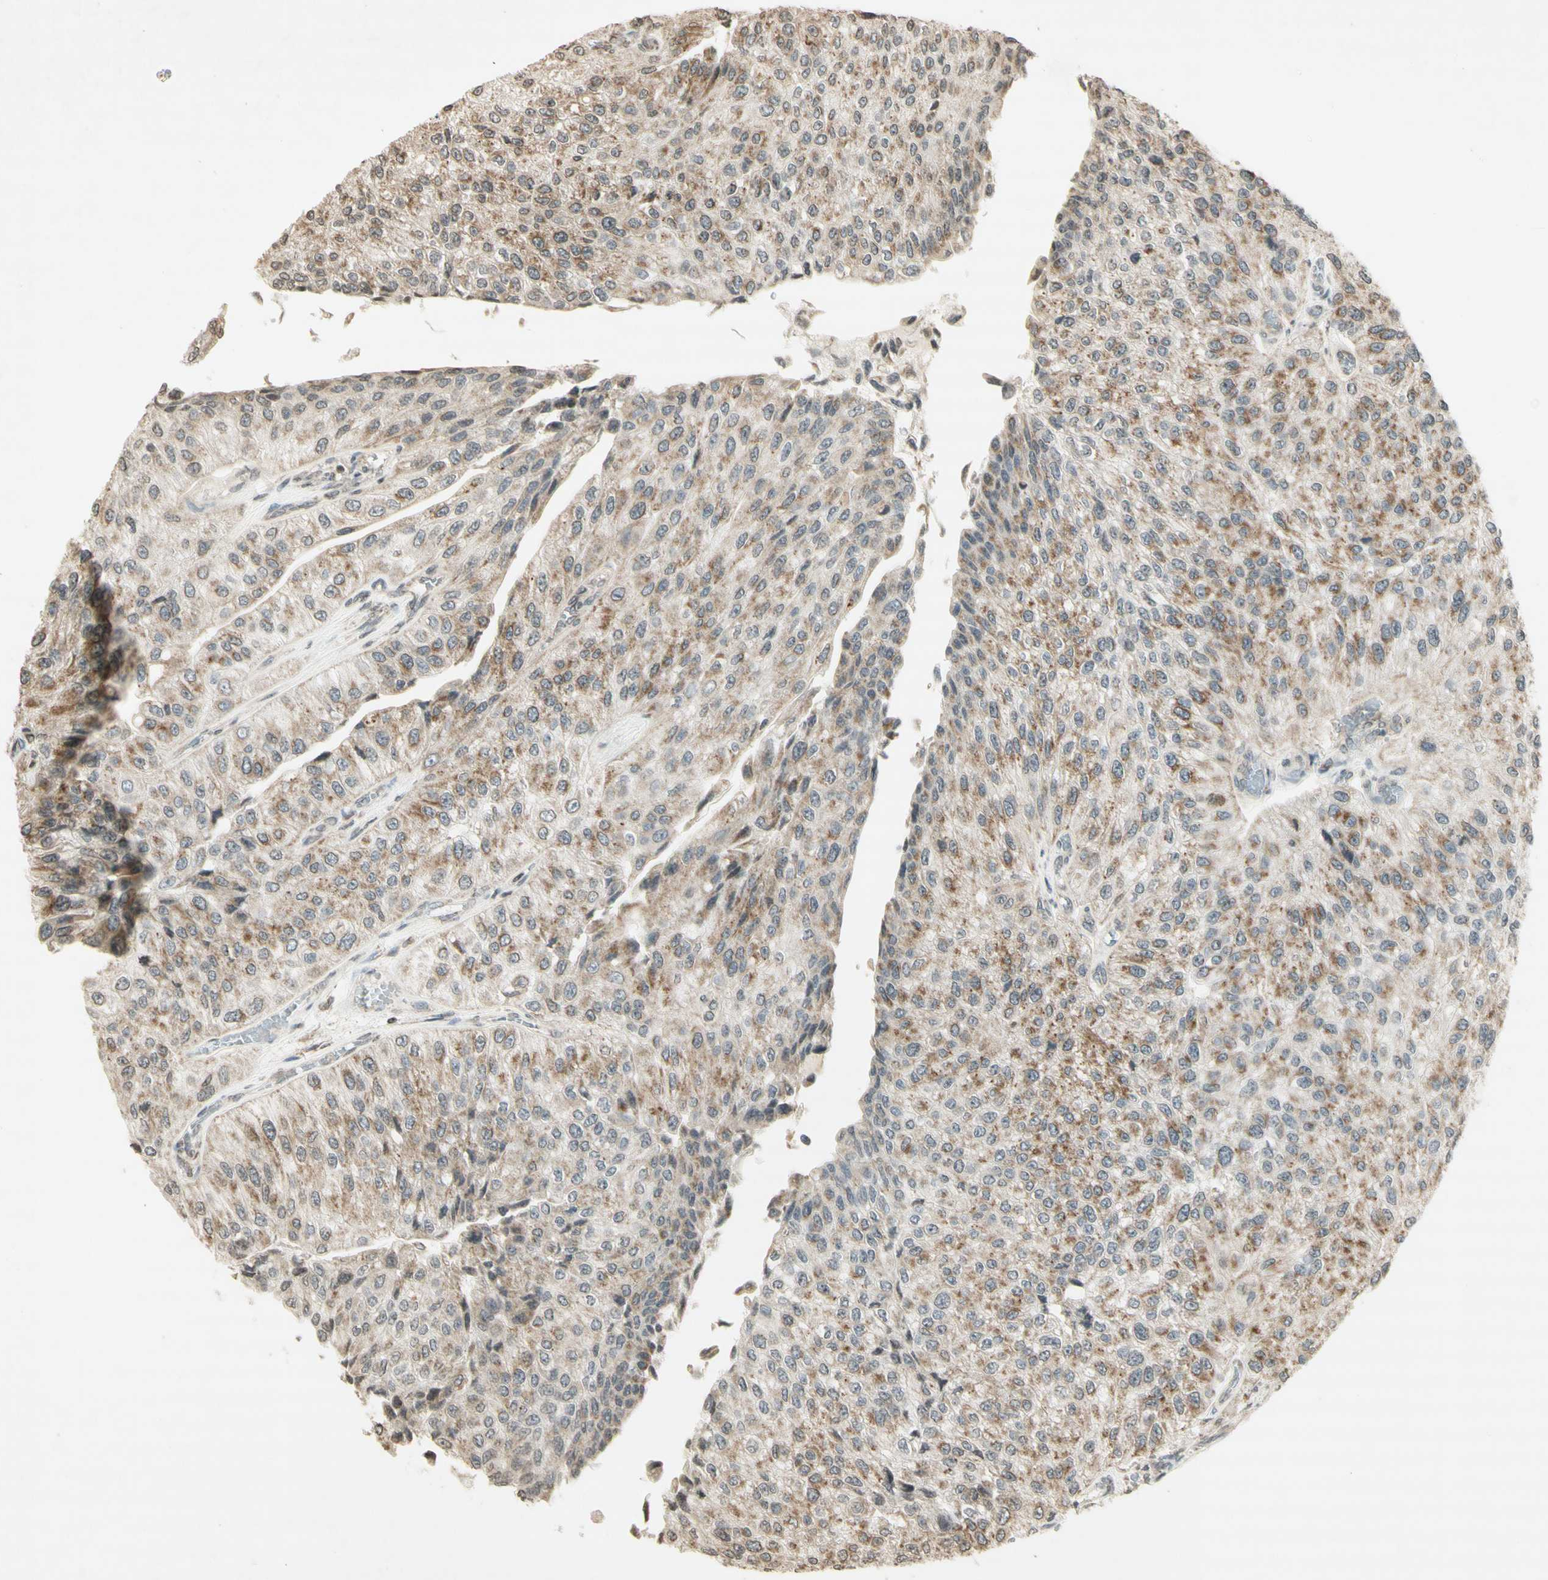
{"staining": {"intensity": "moderate", "quantity": "25%-75%", "location": "cytoplasmic/membranous"}, "tissue": "urothelial cancer", "cell_type": "Tumor cells", "image_type": "cancer", "snomed": [{"axis": "morphology", "description": "Urothelial carcinoma, High grade"}, {"axis": "topography", "description": "Kidney"}, {"axis": "topography", "description": "Urinary bladder"}], "caption": "Urothelial cancer was stained to show a protein in brown. There is medium levels of moderate cytoplasmic/membranous expression in about 25%-75% of tumor cells. (DAB IHC, brown staining for protein, blue staining for nuclei).", "gene": "CCNI", "patient": {"sex": "male", "age": 77}}